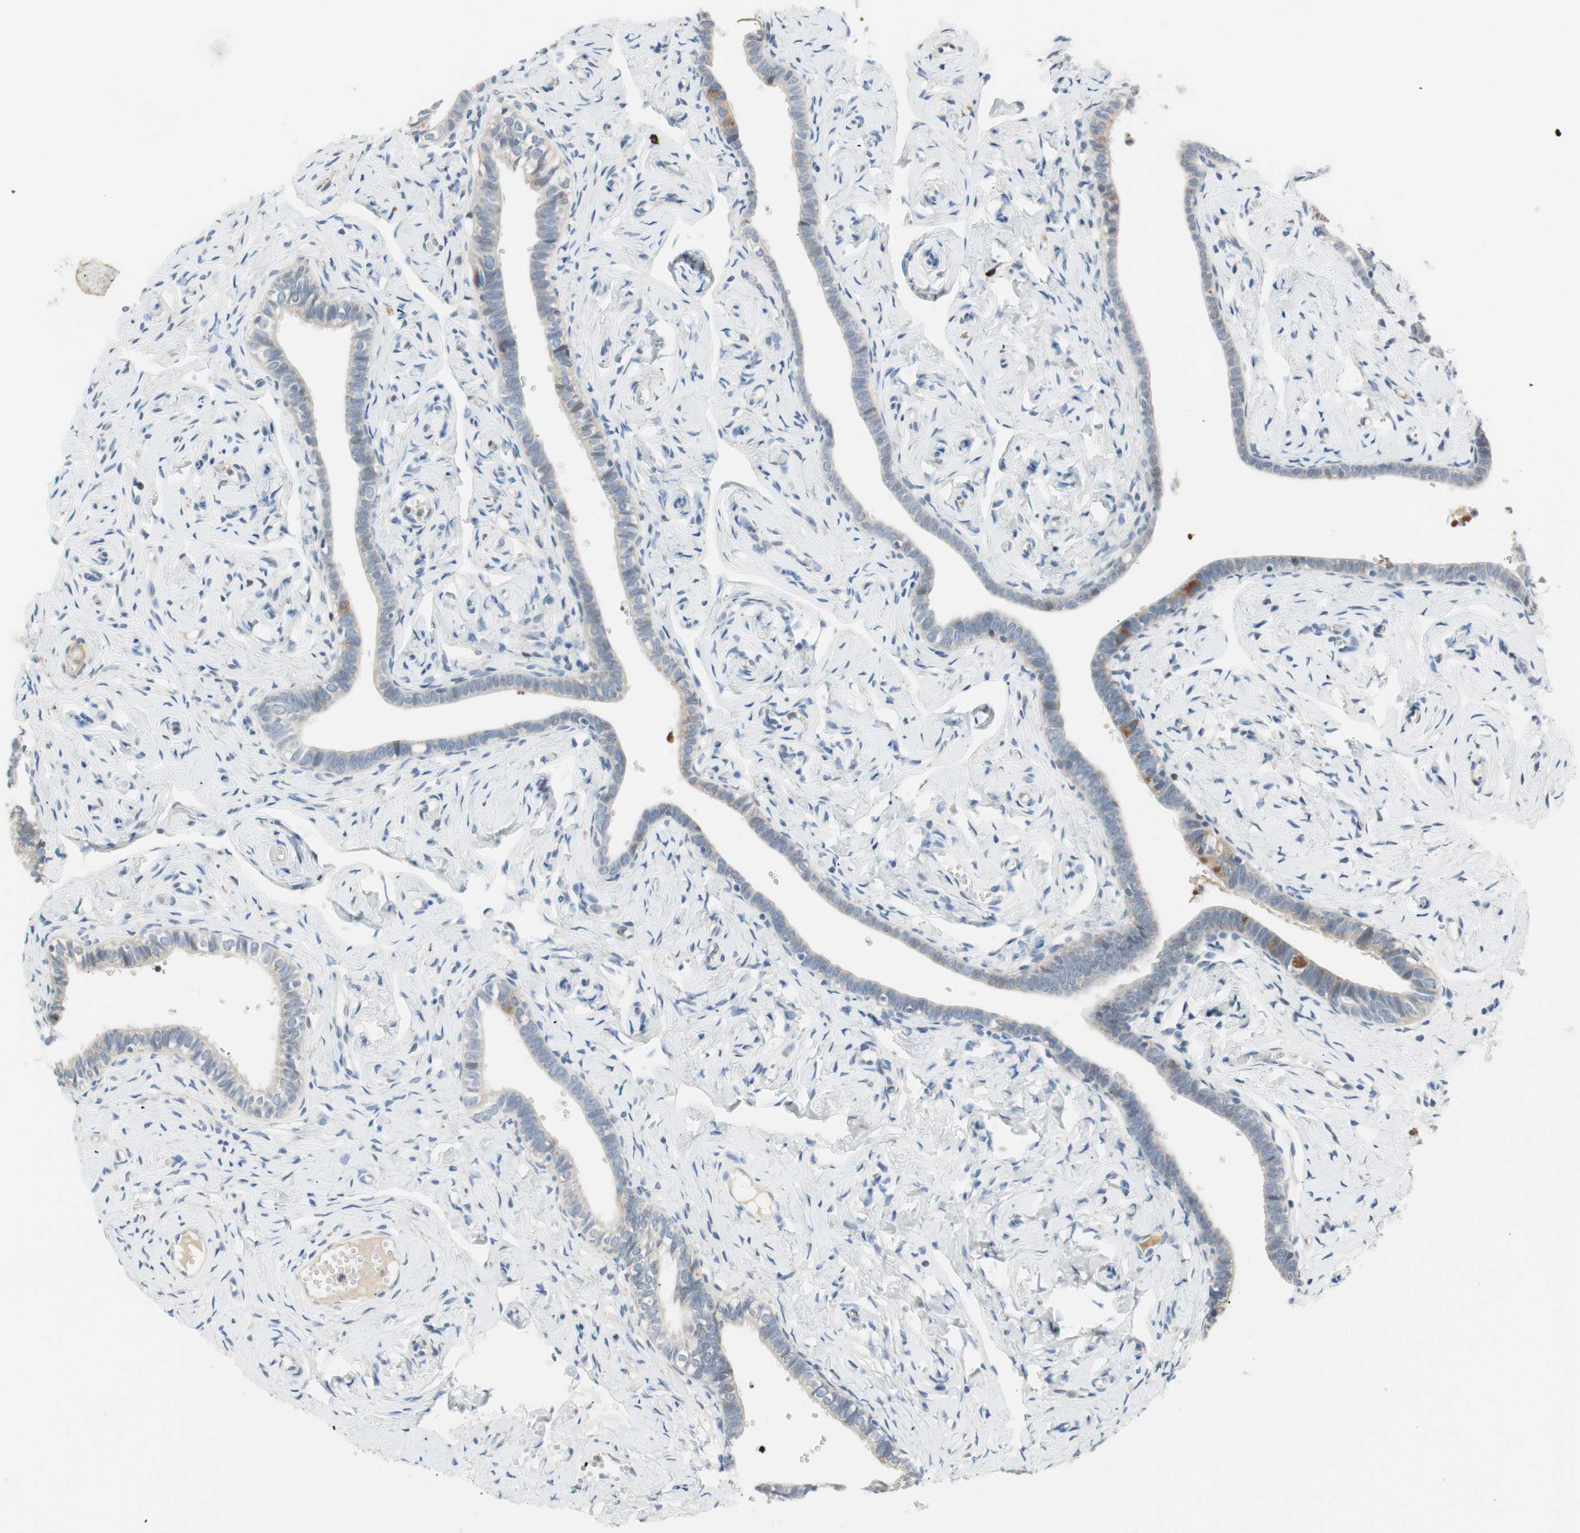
{"staining": {"intensity": "weak", "quantity": "<25%", "location": "nuclear"}, "tissue": "fallopian tube", "cell_type": "Glandular cells", "image_type": "normal", "snomed": [{"axis": "morphology", "description": "Normal tissue, NOS"}, {"axis": "topography", "description": "Fallopian tube"}], "caption": "Glandular cells show no significant protein positivity in unremarkable fallopian tube. (DAB (3,3'-diaminobenzidine) immunohistochemistry visualized using brightfield microscopy, high magnification).", "gene": "PDZK1", "patient": {"sex": "female", "age": 71}}